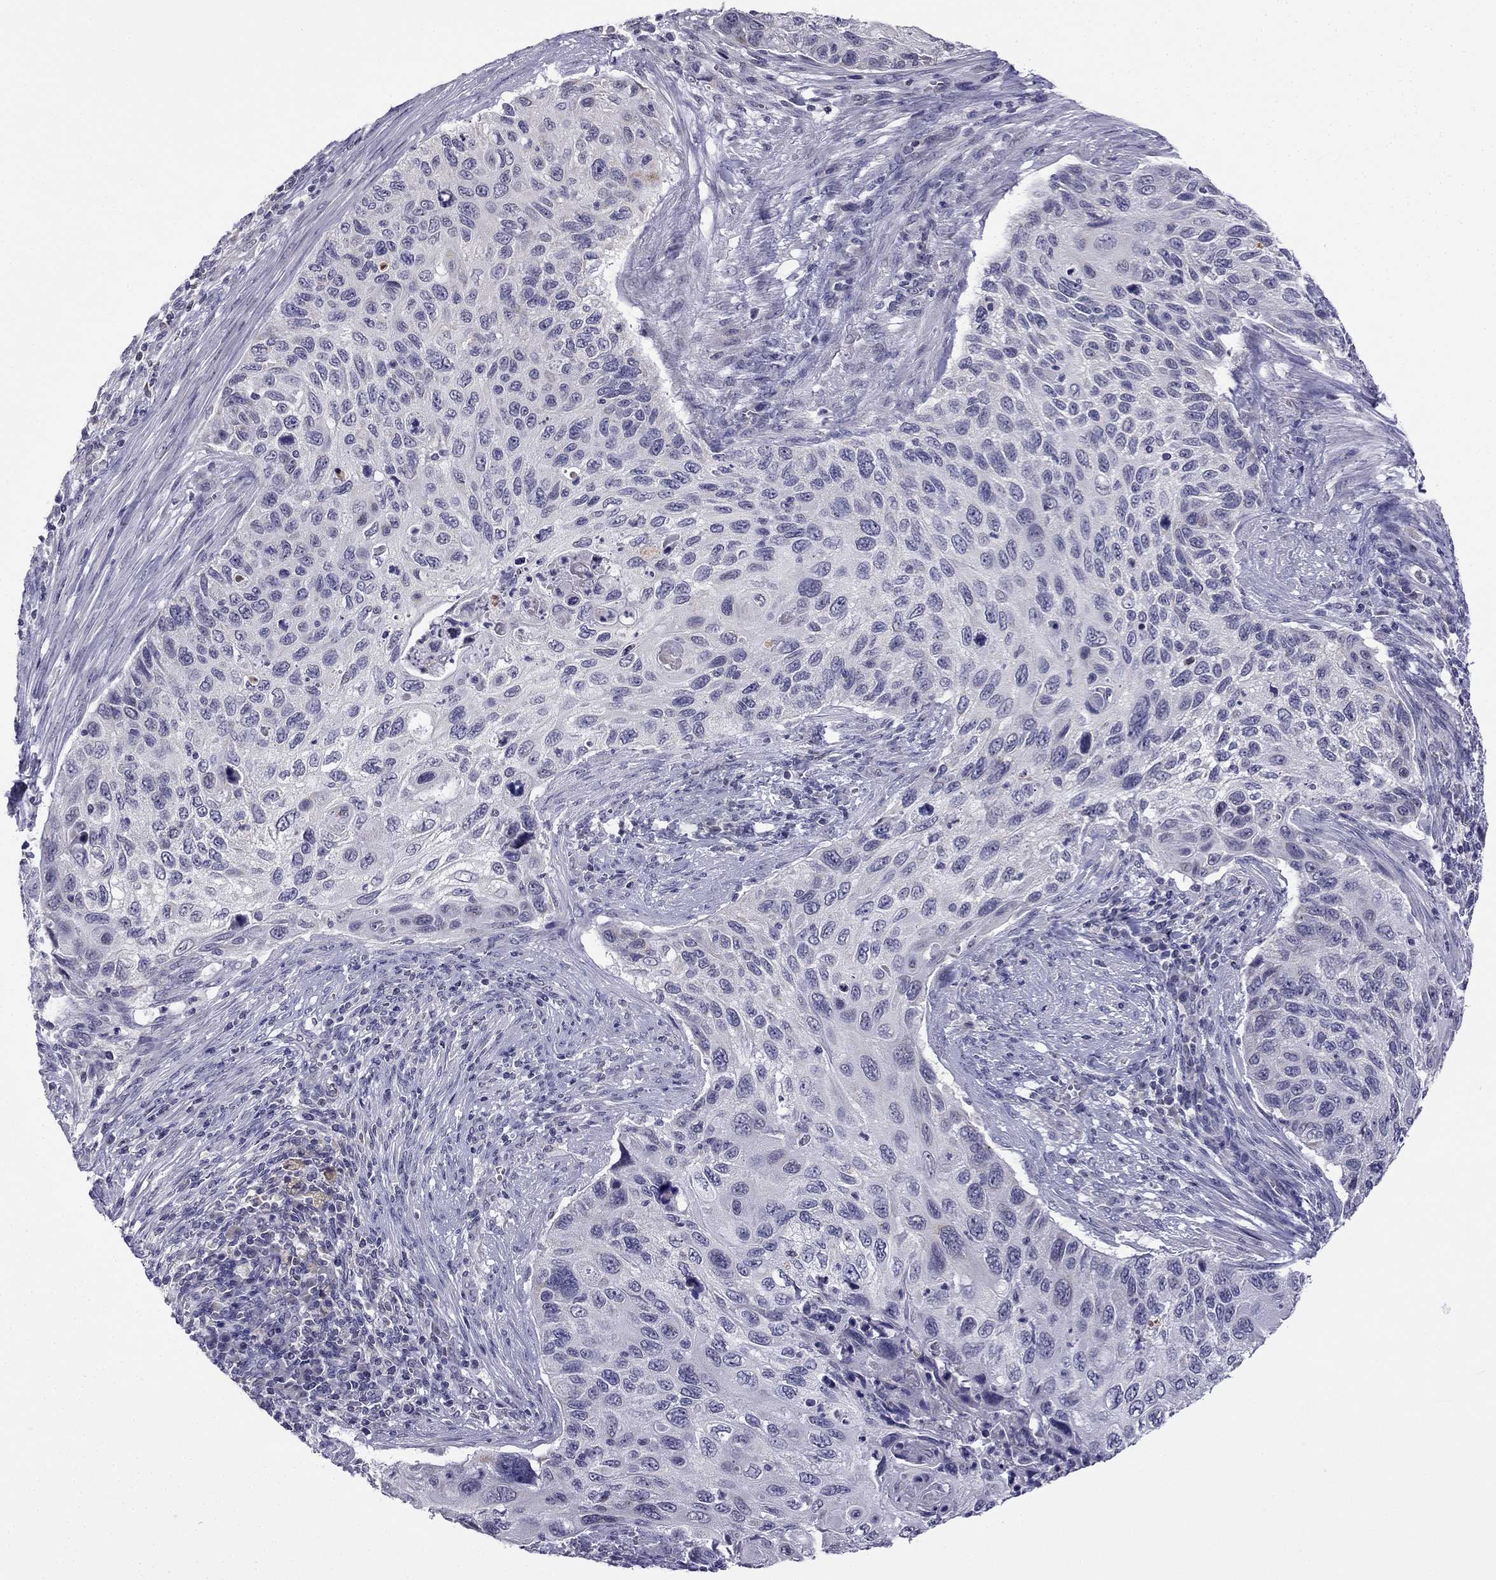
{"staining": {"intensity": "negative", "quantity": "none", "location": "none"}, "tissue": "cervical cancer", "cell_type": "Tumor cells", "image_type": "cancer", "snomed": [{"axis": "morphology", "description": "Squamous cell carcinoma, NOS"}, {"axis": "topography", "description": "Cervix"}], "caption": "The immunohistochemistry (IHC) image has no significant positivity in tumor cells of cervical squamous cell carcinoma tissue.", "gene": "C5orf49", "patient": {"sex": "female", "age": 70}}